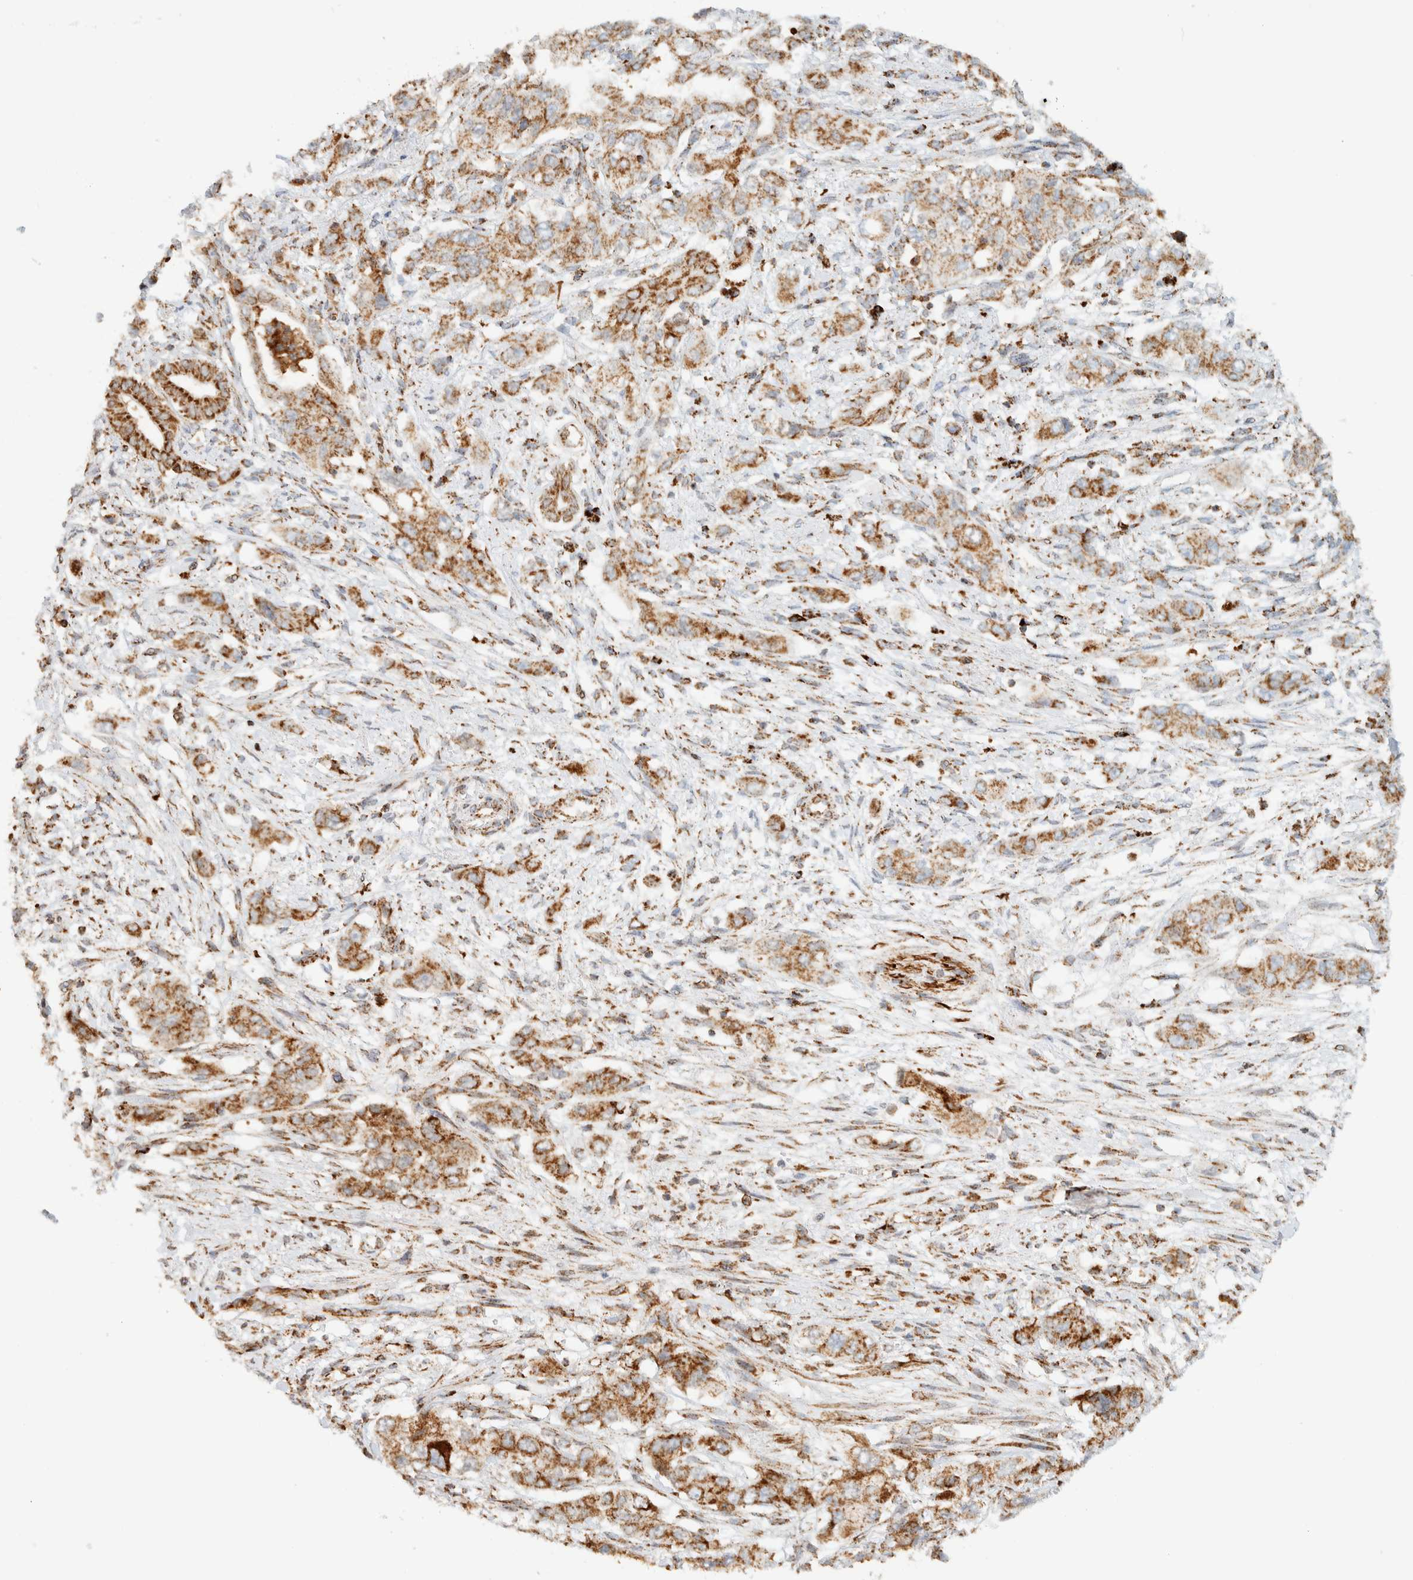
{"staining": {"intensity": "moderate", "quantity": ">75%", "location": "cytoplasmic/membranous"}, "tissue": "pancreatic cancer", "cell_type": "Tumor cells", "image_type": "cancer", "snomed": [{"axis": "morphology", "description": "Adenocarcinoma, NOS"}, {"axis": "topography", "description": "Pancreas"}], "caption": "Immunohistochemical staining of adenocarcinoma (pancreatic) shows medium levels of moderate cytoplasmic/membranous positivity in about >75% of tumor cells. (DAB IHC, brown staining for protein, blue staining for nuclei).", "gene": "KIFAP3", "patient": {"sex": "female", "age": 73}}